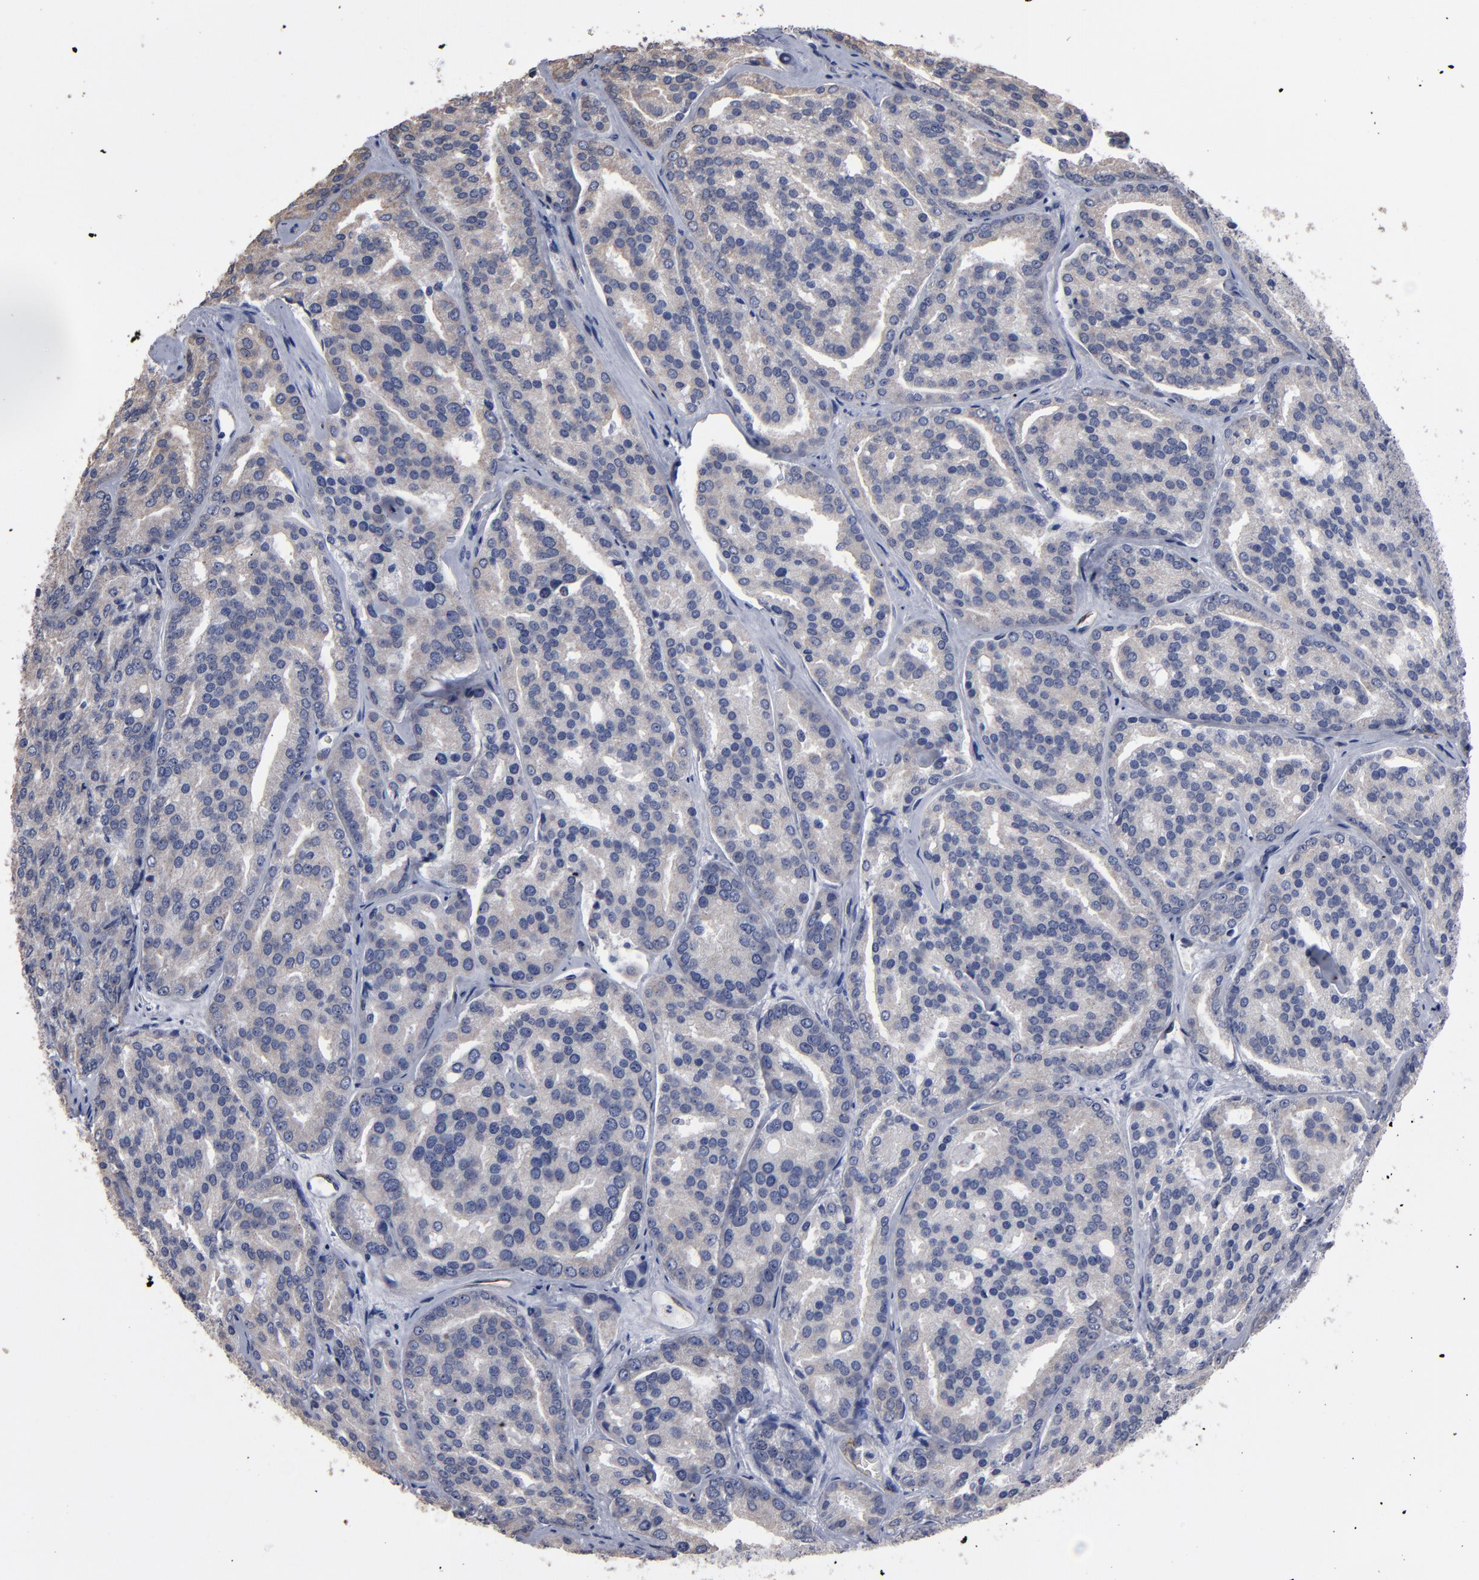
{"staining": {"intensity": "weak", "quantity": ">75%", "location": "cytoplasmic/membranous"}, "tissue": "prostate cancer", "cell_type": "Tumor cells", "image_type": "cancer", "snomed": [{"axis": "morphology", "description": "Adenocarcinoma, High grade"}, {"axis": "topography", "description": "Prostate"}], "caption": "IHC photomicrograph of neoplastic tissue: adenocarcinoma (high-grade) (prostate) stained using immunohistochemistry (IHC) displays low levels of weak protein expression localized specifically in the cytoplasmic/membranous of tumor cells, appearing as a cytoplasmic/membranous brown color.", "gene": "ZNF175", "patient": {"sex": "male", "age": 64}}